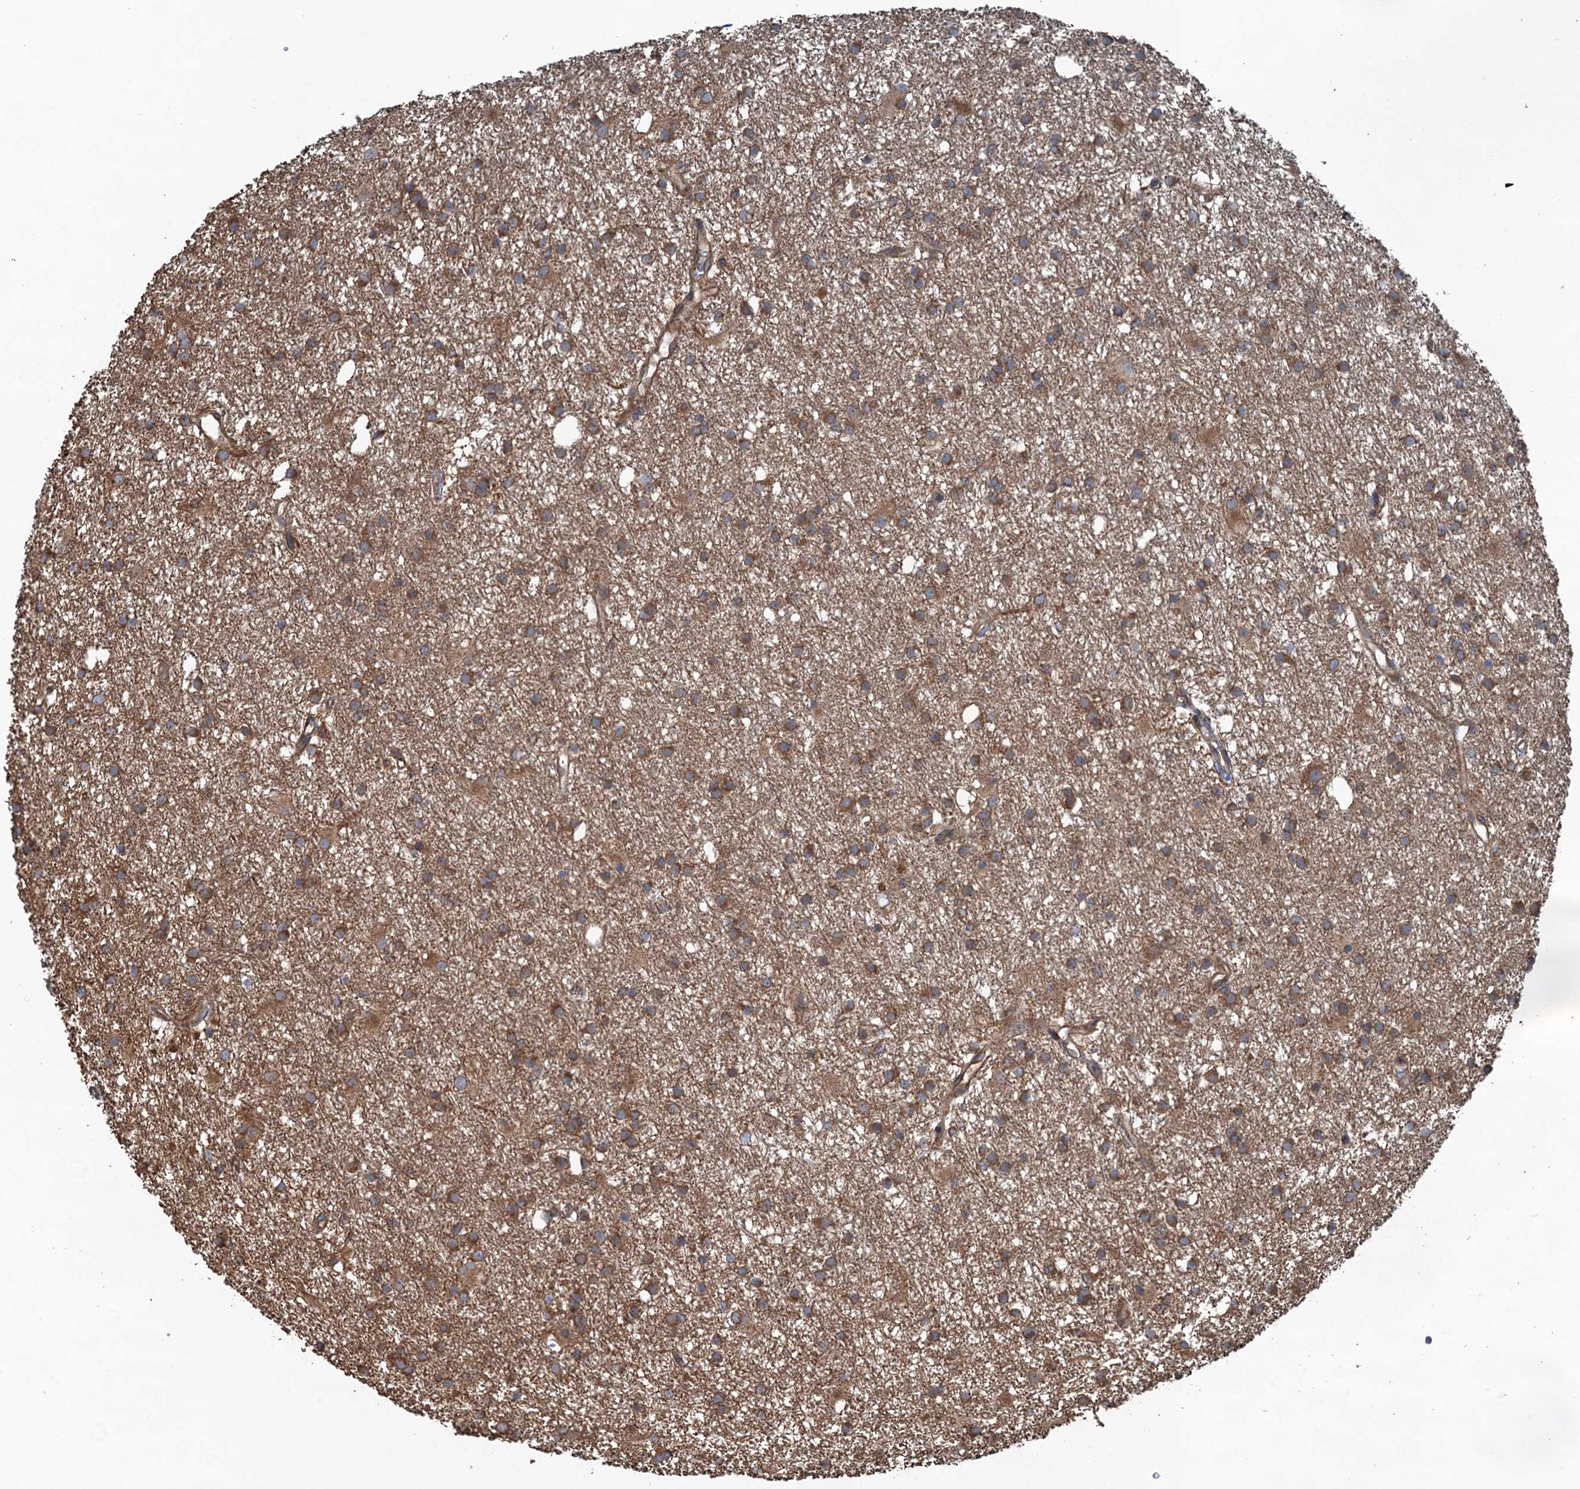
{"staining": {"intensity": "moderate", "quantity": ">75%", "location": "cytoplasmic/membranous"}, "tissue": "glioma", "cell_type": "Tumor cells", "image_type": "cancer", "snomed": [{"axis": "morphology", "description": "Glioma, malignant, High grade"}, {"axis": "topography", "description": "Brain"}], "caption": "Glioma tissue reveals moderate cytoplasmic/membranous expression in about >75% of tumor cells", "gene": "TRAPPC8", "patient": {"sex": "male", "age": 77}}